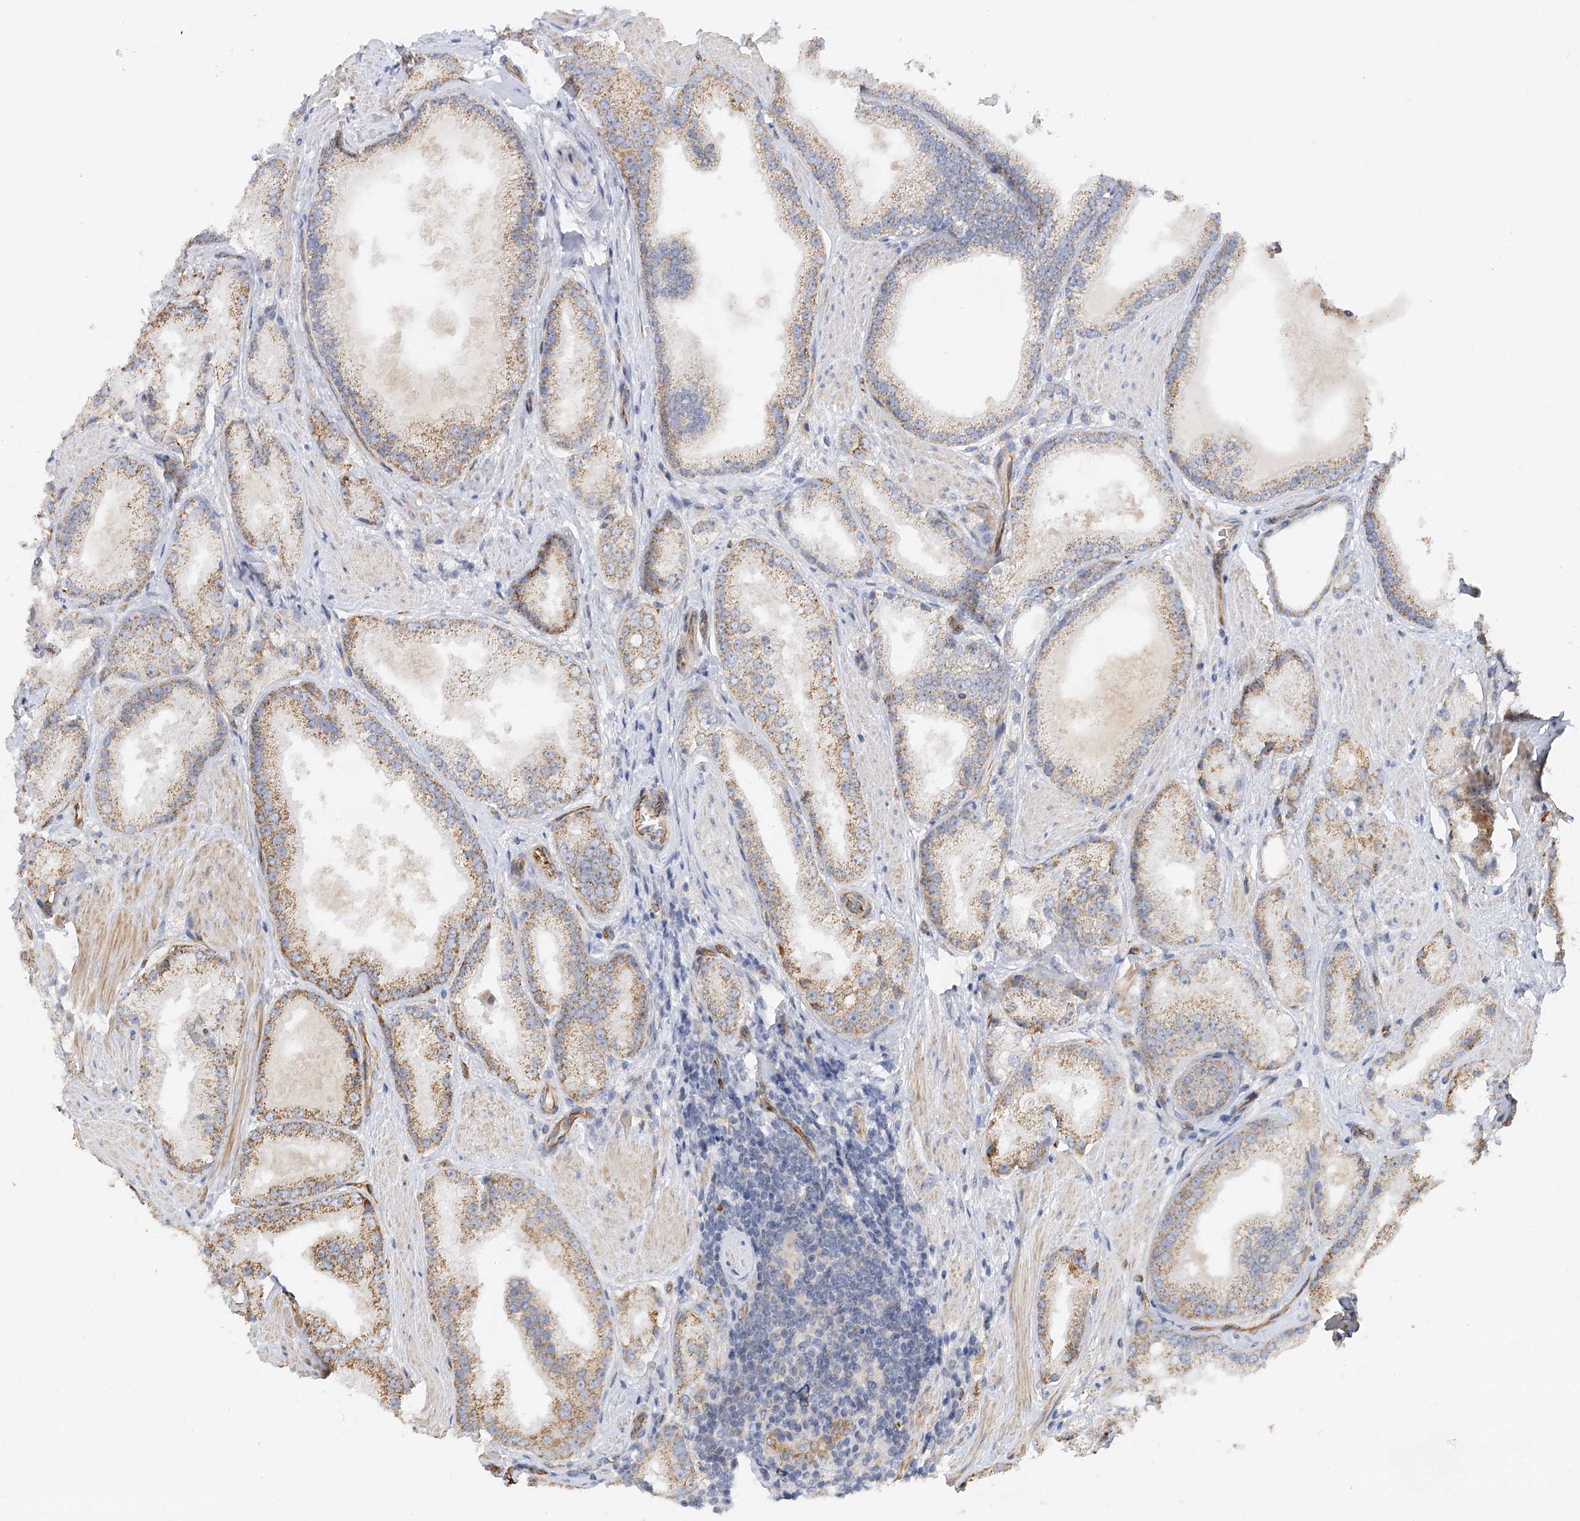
{"staining": {"intensity": "moderate", "quantity": ">75%", "location": "cytoplasmic/membranous"}, "tissue": "prostate cancer", "cell_type": "Tumor cells", "image_type": "cancer", "snomed": [{"axis": "morphology", "description": "Adenocarcinoma, Low grade"}, {"axis": "topography", "description": "Prostate"}], "caption": "Prostate cancer (low-grade adenocarcinoma) stained for a protein (brown) displays moderate cytoplasmic/membranous positive positivity in about >75% of tumor cells.", "gene": "NELL2", "patient": {"sex": "male", "age": 67}}